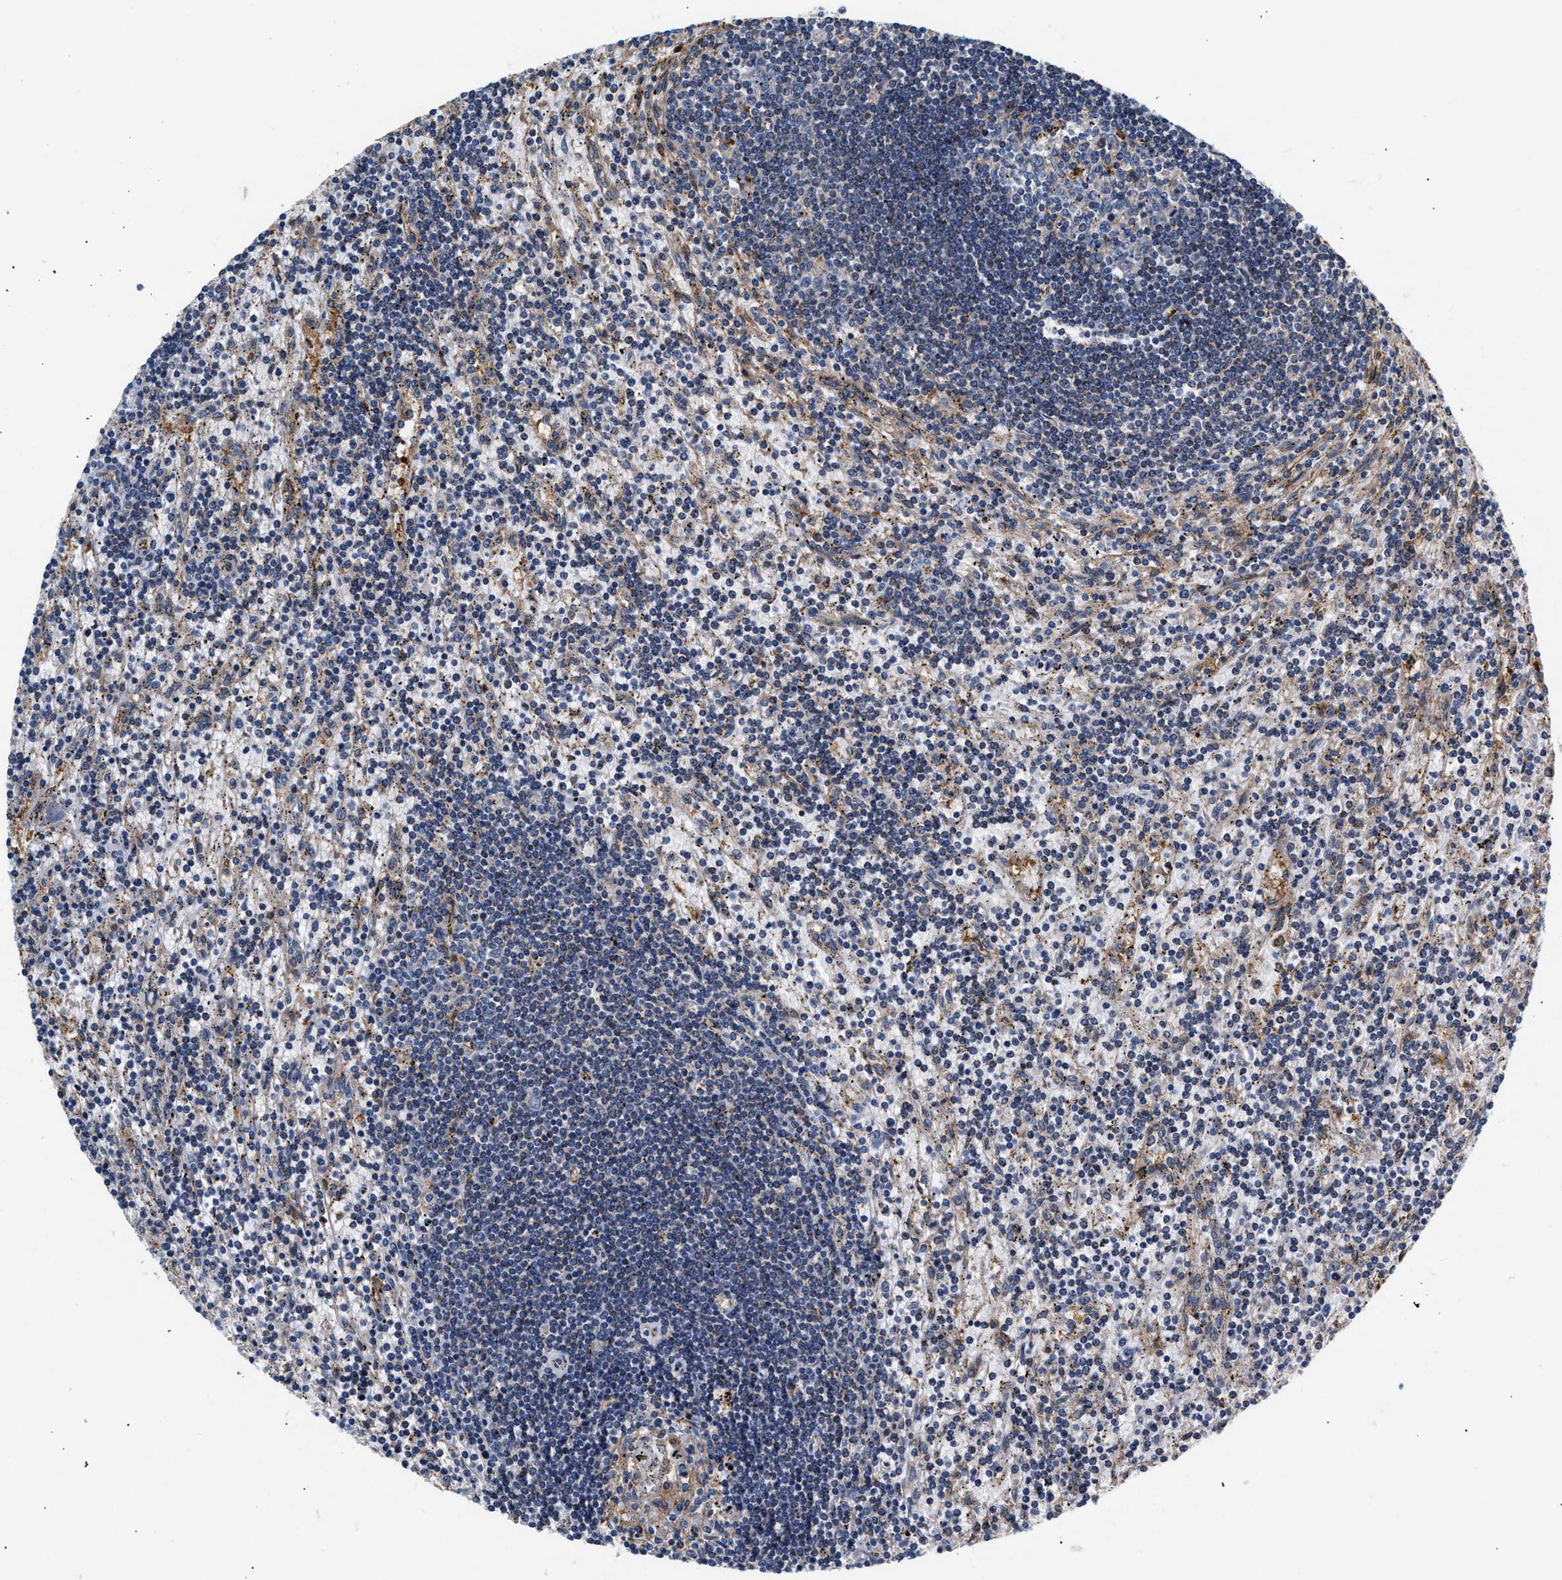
{"staining": {"intensity": "negative", "quantity": "none", "location": "none"}, "tissue": "lymphoma", "cell_type": "Tumor cells", "image_type": "cancer", "snomed": [{"axis": "morphology", "description": "Malignant lymphoma, non-Hodgkin's type, Low grade"}, {"axis": "topography", "description": "Spleen"}], "caption": "Tumor cells show no significant staining in low-grade malignant lymphoma, non-Hodgkin's type.", "gene": "IFT74", "patient": {"sex": "male", "age": 76}}